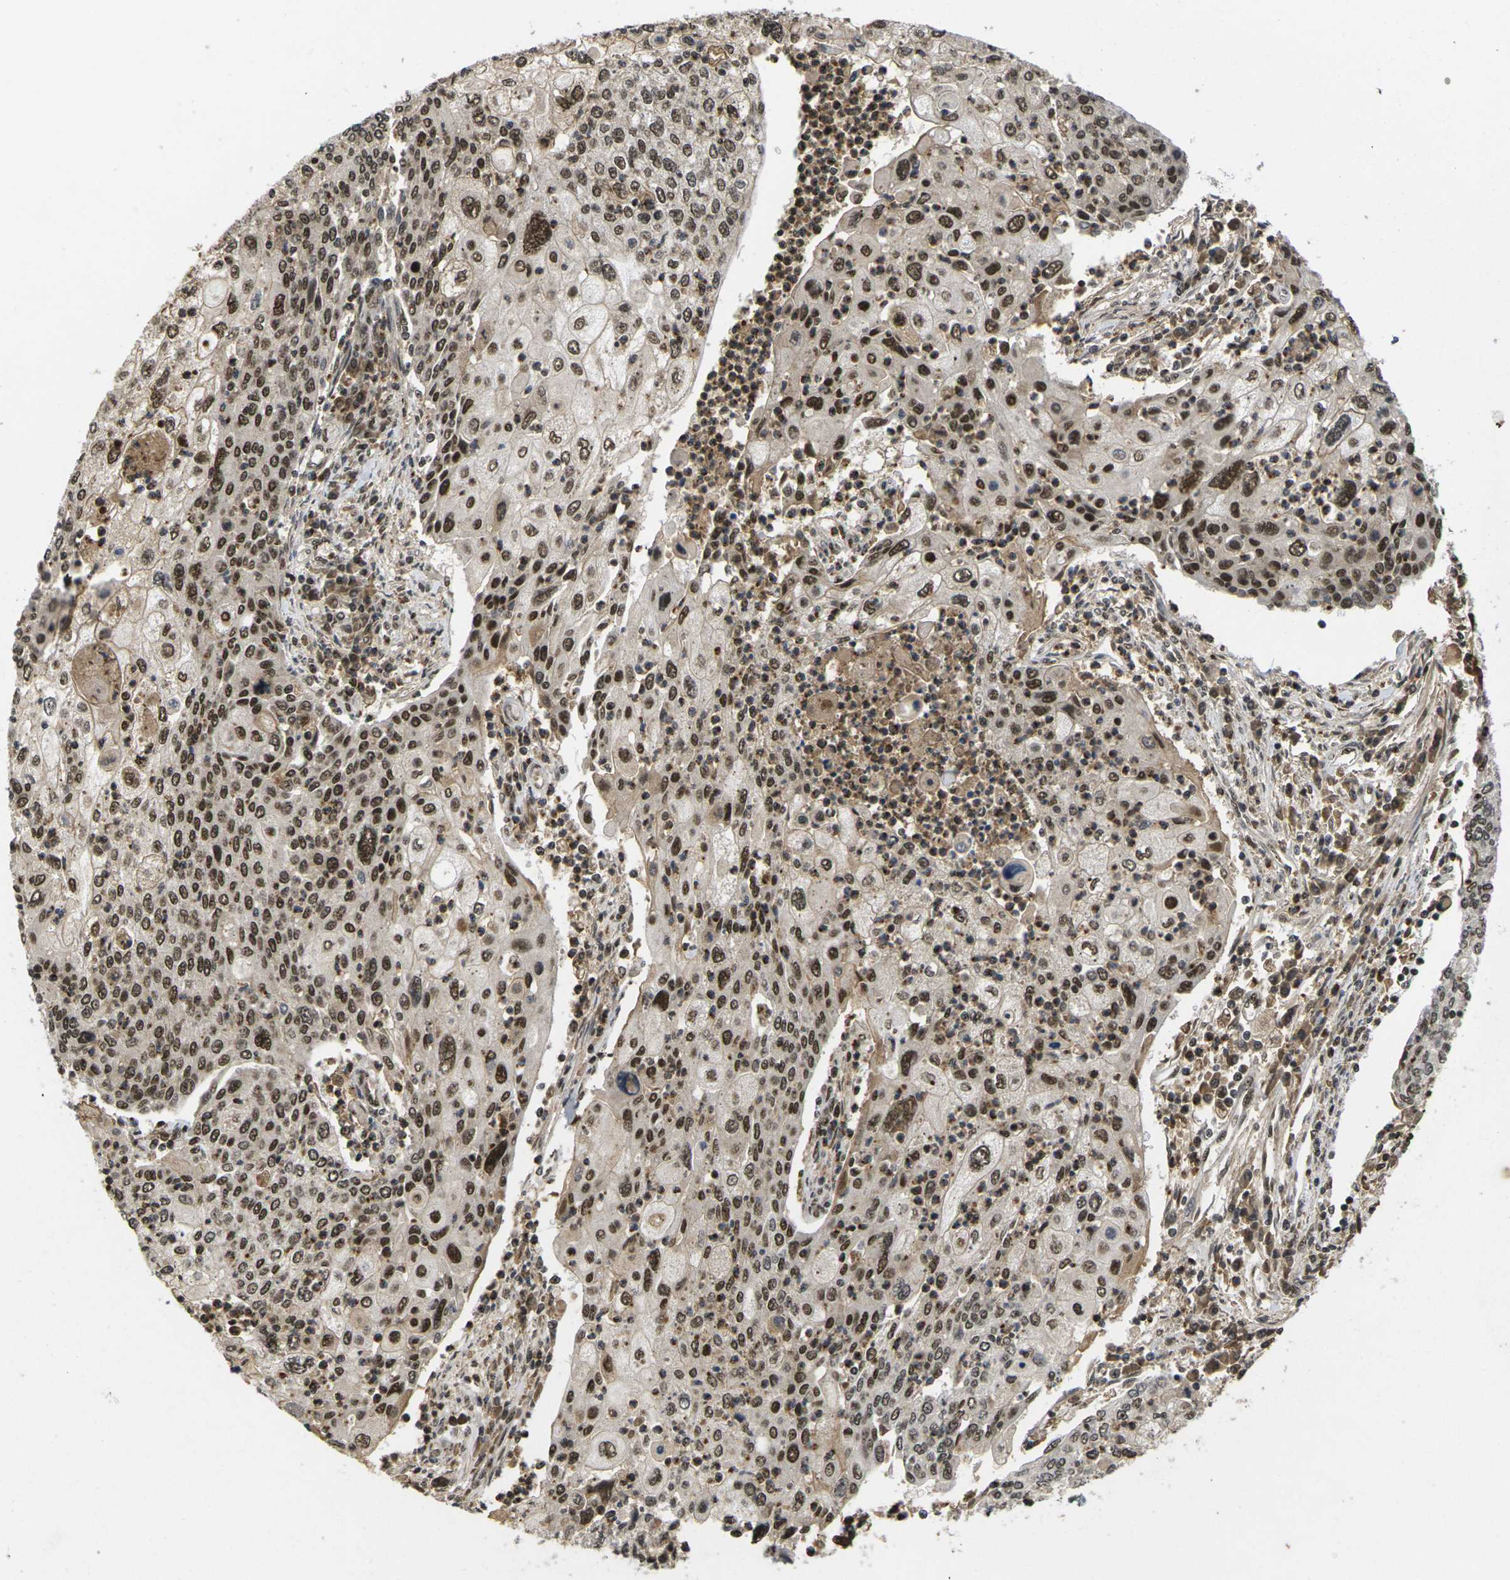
{"staining": {"intensity": "strong", "quantity": ">75%", "location": "nuclear"}, "tissue": "cervical cancer", "cell_type": "Tumor cells", "image_type": "cancer", "snomed": [{"axis": "morphology", "description": "Squamous cell carcinoma, NOS"}, {"axis": "topography", "description": "Cervix"}], "caption": "Immunohistochemical staining of human cervical squamous cell carcinoma shows high levels of strong nuclear positivity in approximately >75% of tumor cells. Nuclei are stained in blue.", "gene": "GTF2E1", "patient": {"sex": "female", "age": 40}}